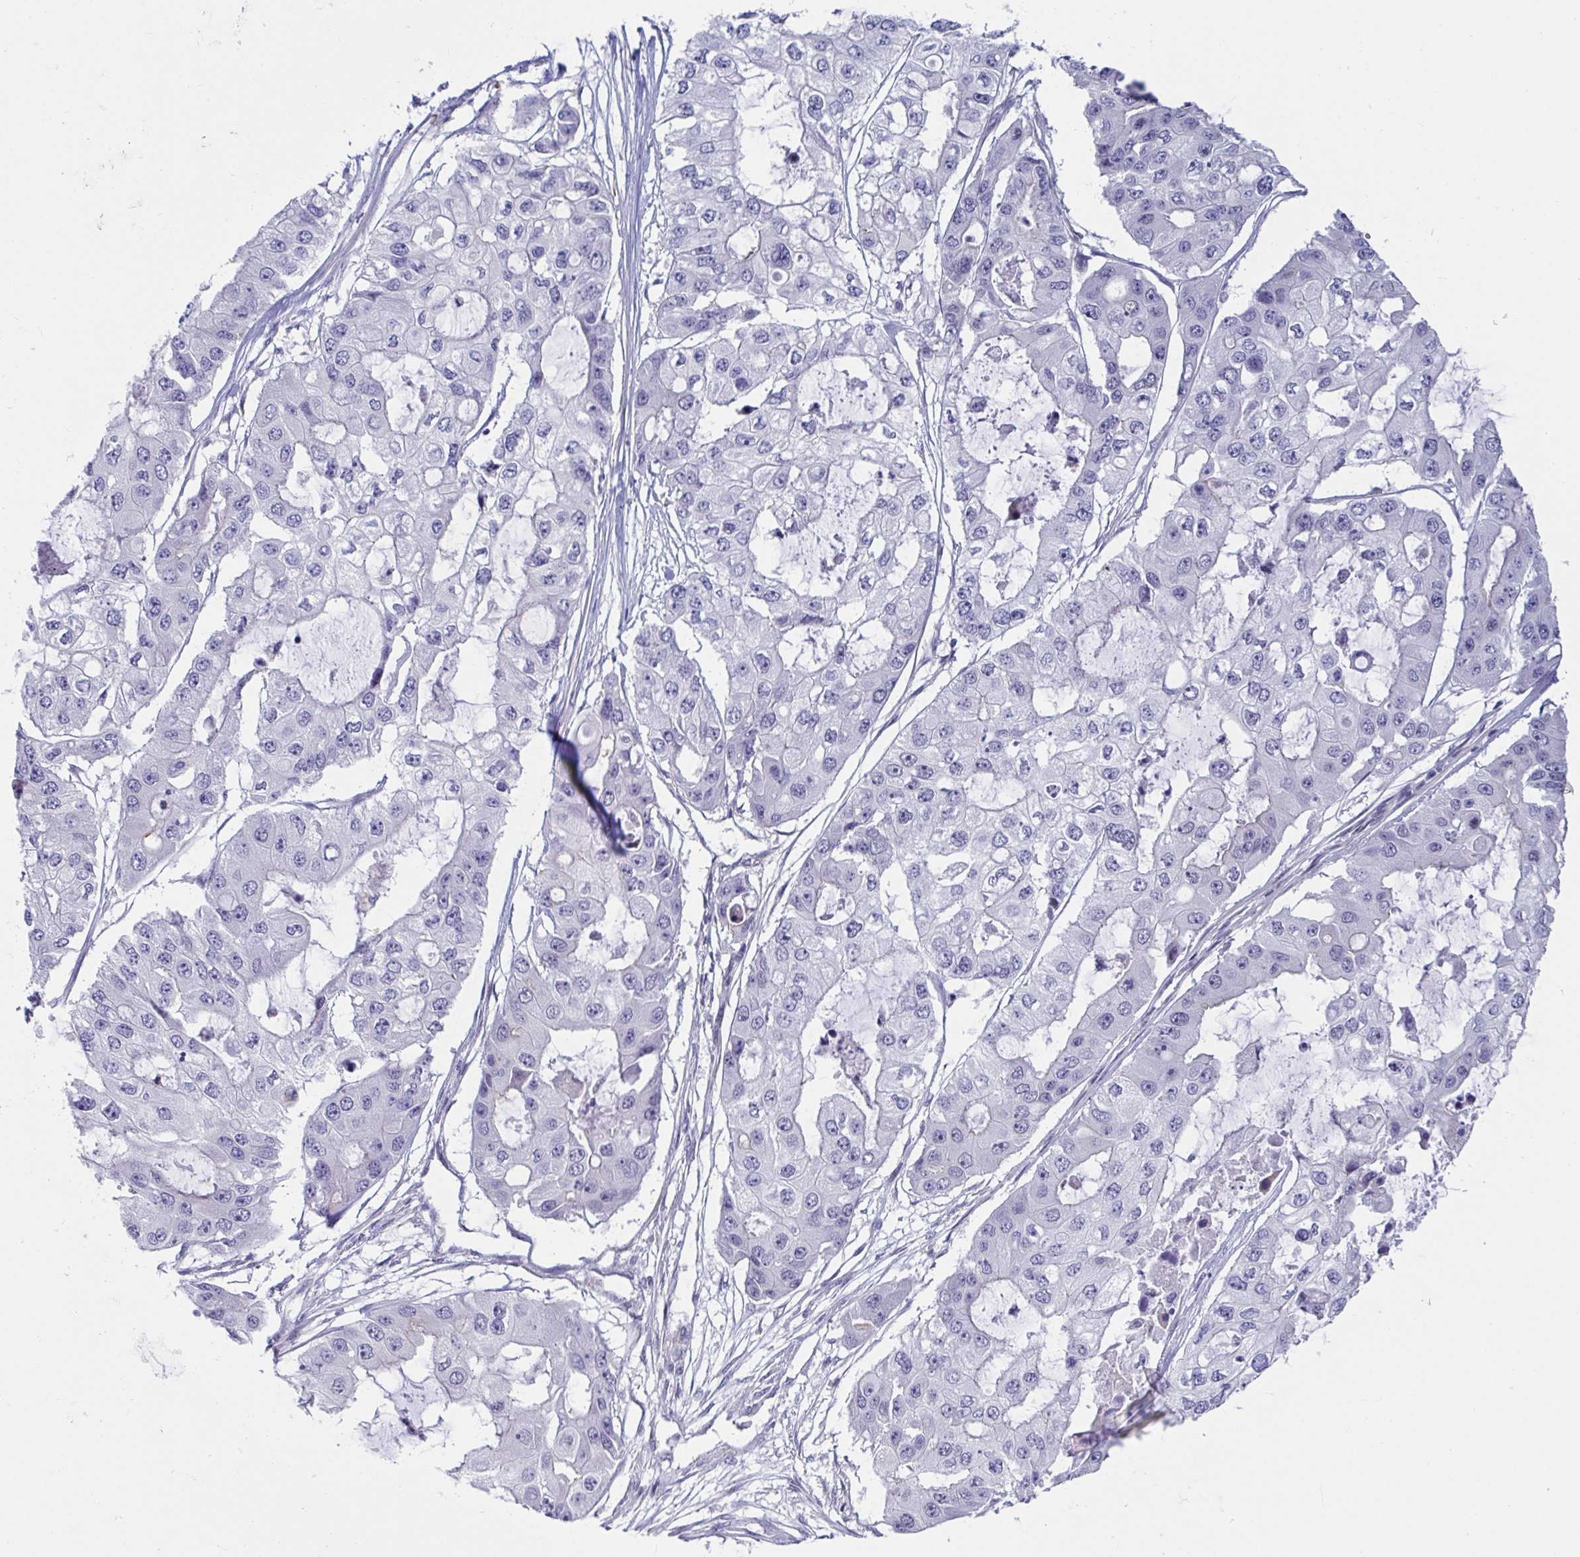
{"staining": {"intensity": "negative", "quantity": "none", "location": "none"}, "tissue": "ovarian cancer", "cell_type": "Tumor cells", "image_type": "cancer", "snomed": [{"axis": "morphology", "description": "Cystadenocarcinoma, serous, NOS"}, {"axis": "topography", "description": "Ovary"}], "caption": "This is an IHC photomicrograph of ovarian serous cystadenocarcinoma. There is no expression in tumor cells.", "gene": "WDR72", "patient": {"sex": "female", "age": 56}}